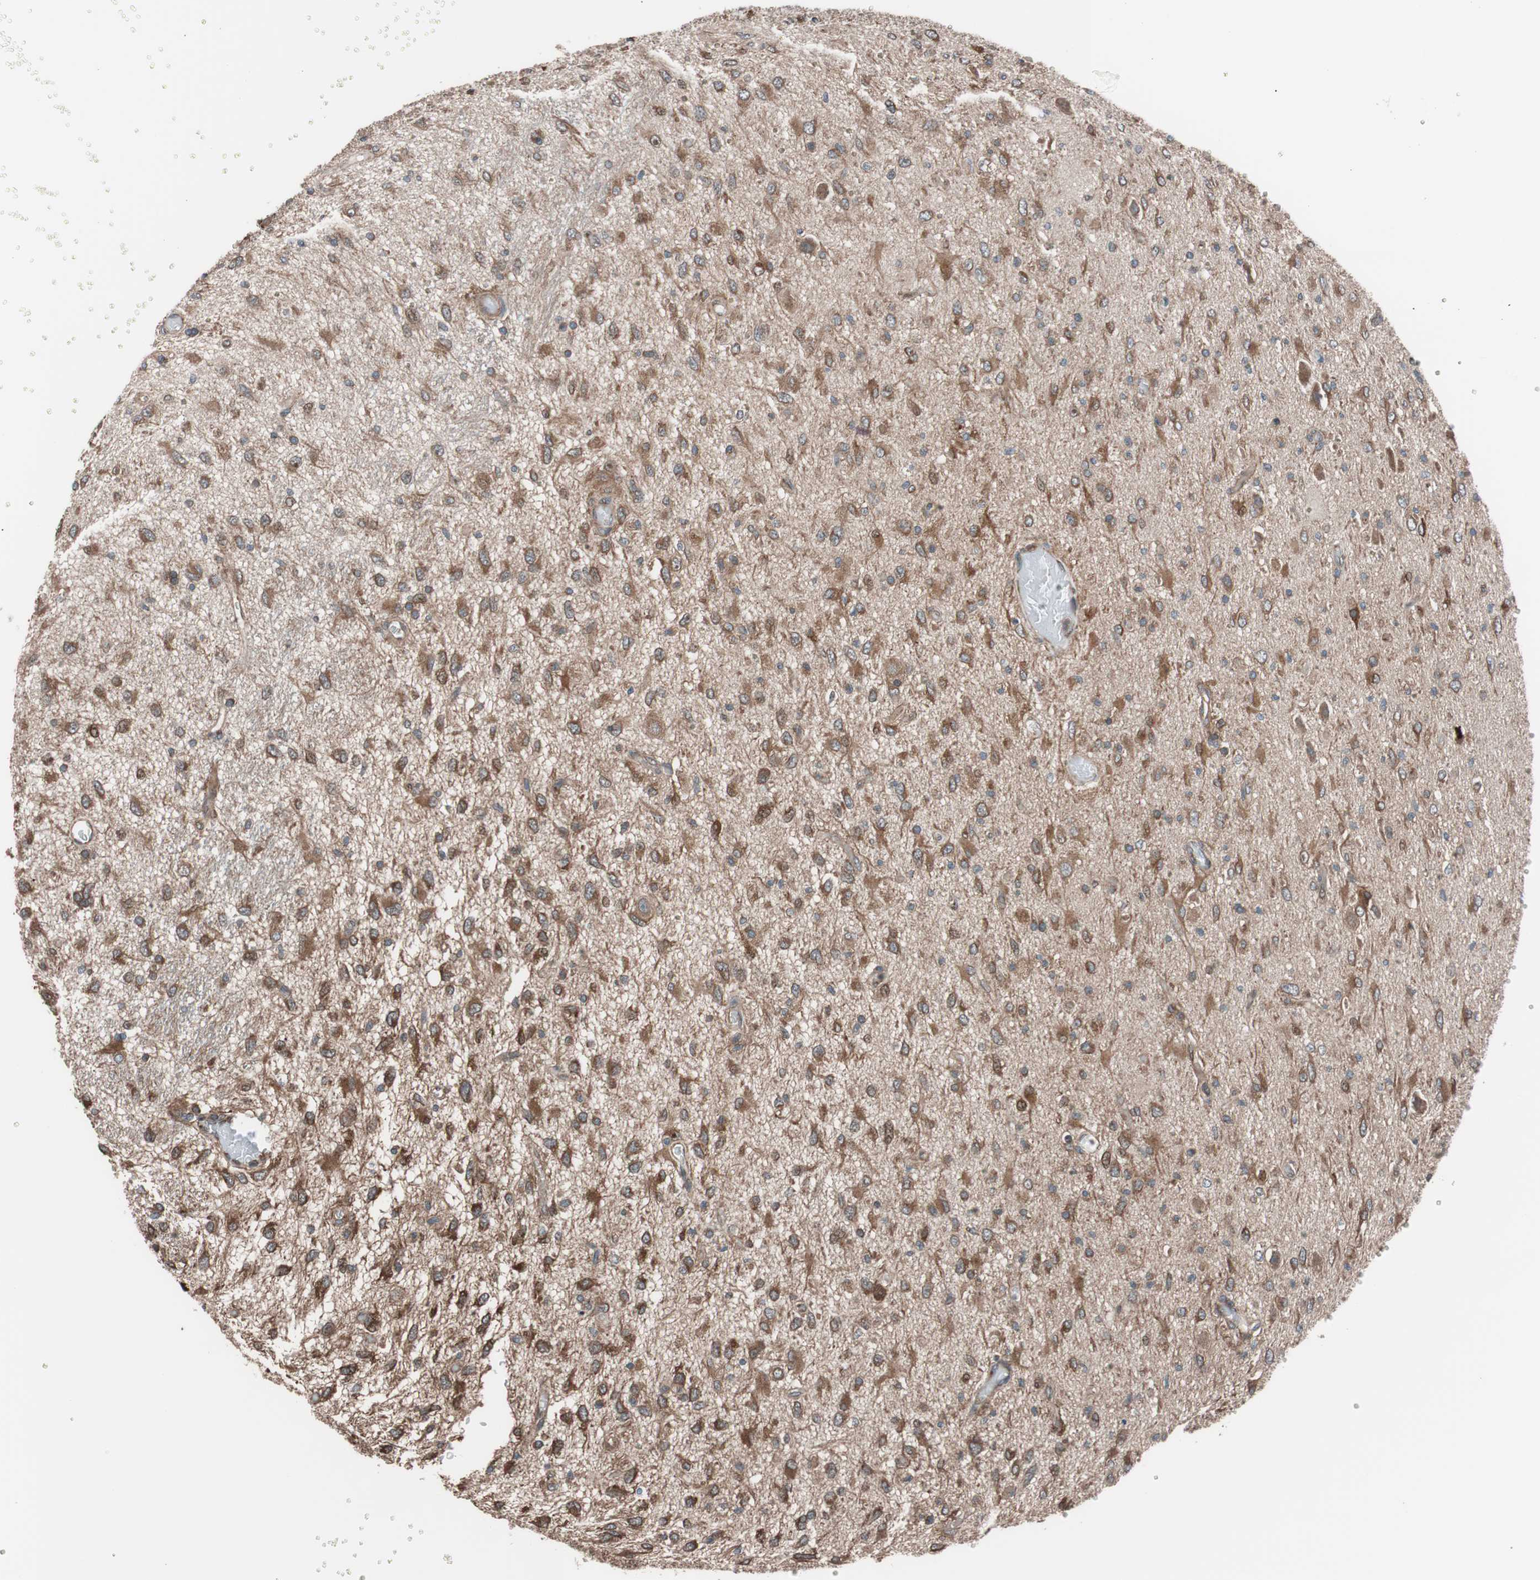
{"staining": {"intensity": "moderate", "quantity": ">75%", "location": "cytoplasmic/membranous"}, "tissue": "glioma", "cell_type": "Tumor cells", "image_type": "cancer", "snomed": [{"axis": "morphology", "description": "Glioma, malignant, Low grade"}, {"axis": "topography", "description": "Brain"}], "caption": "Low-grade glioma (malignant) tissue shows moderate cytoplasmic/membranous expression in approximately >75% of tumor cells", "gene": "SEC31A", "patient": {"sex": "male", "age": 77}}